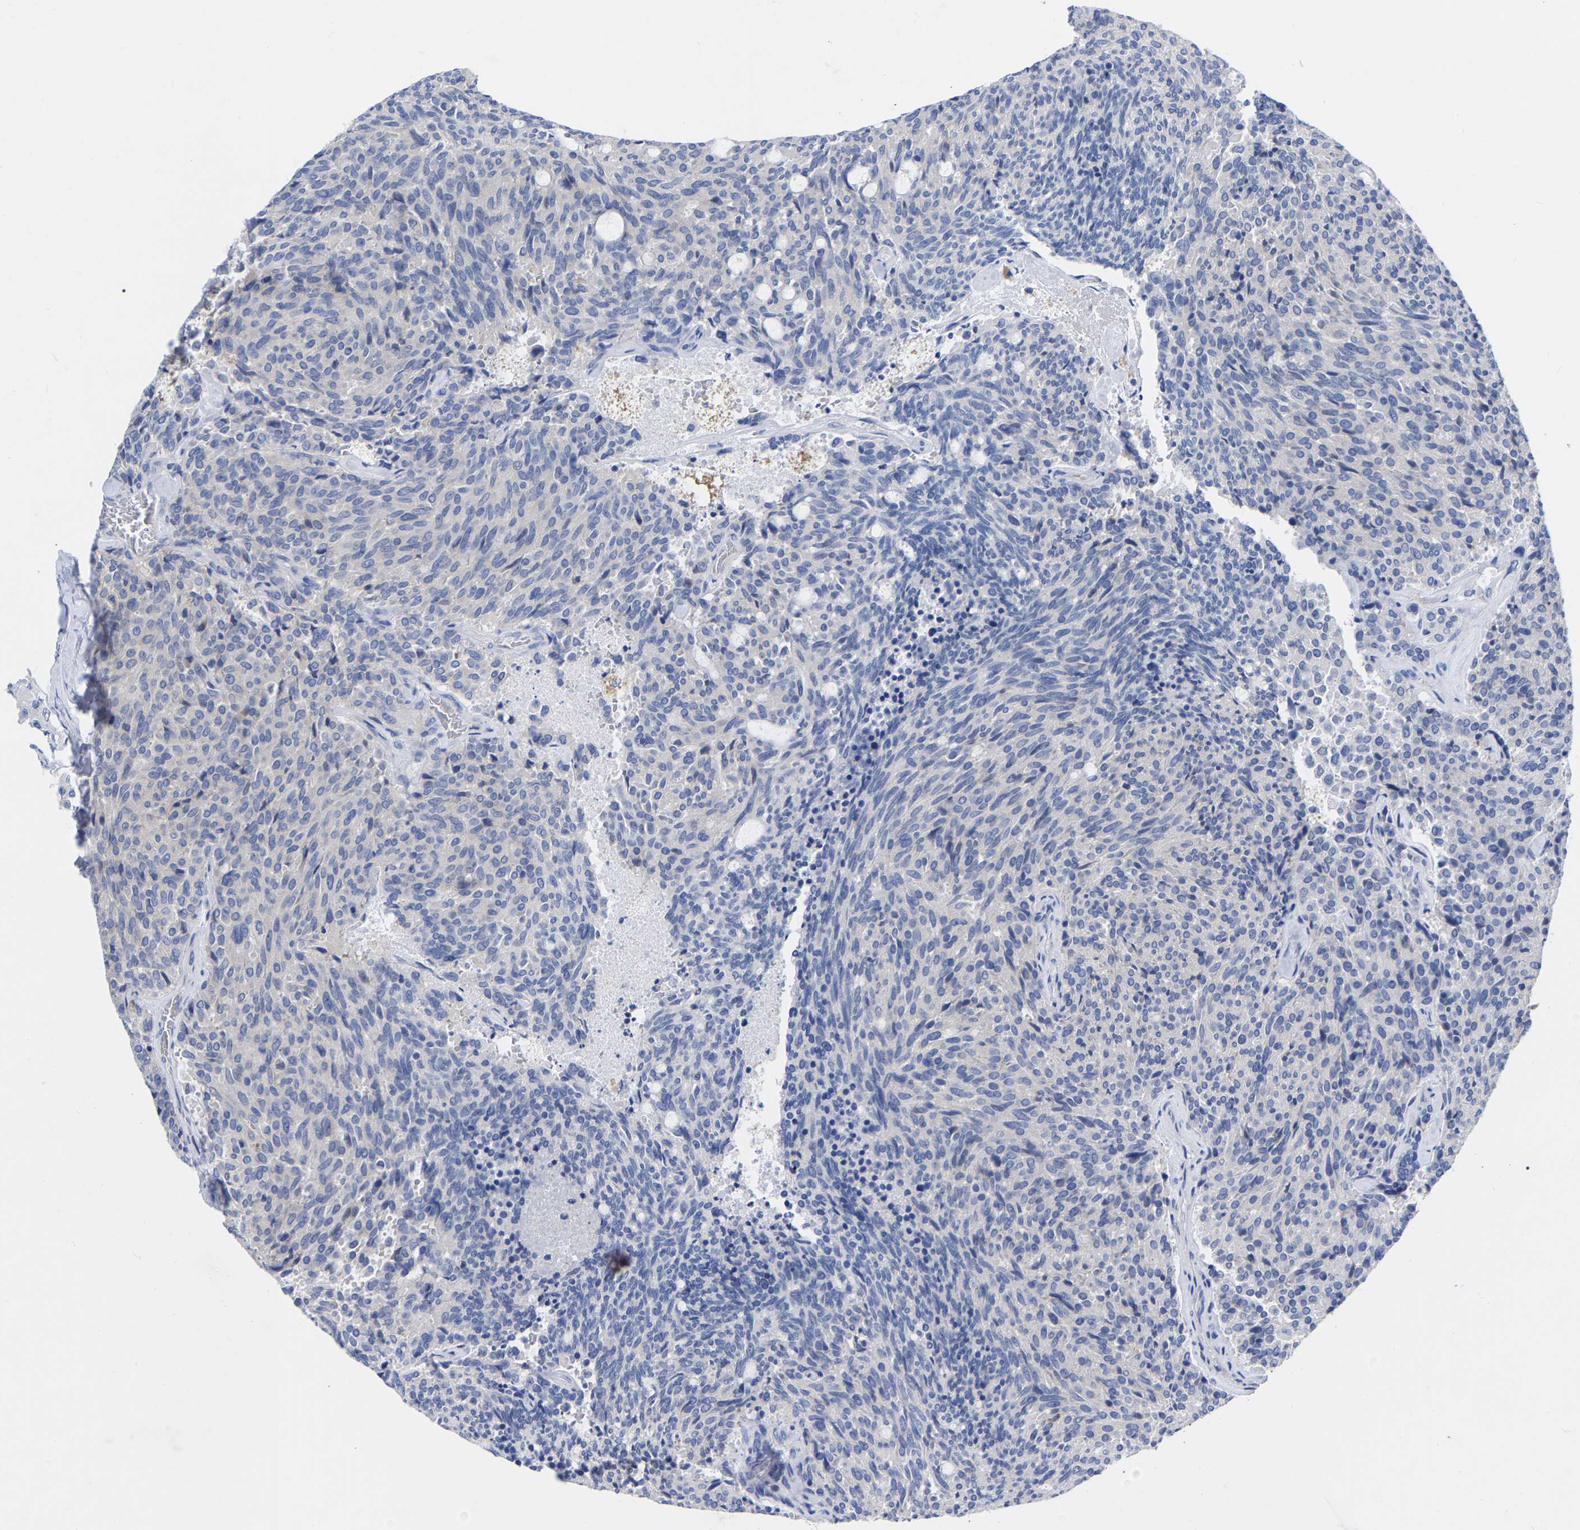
{"staining": {"intensity": "negative", "quantity": "none", "location": "none"}, "tissue": "carcinoid", "cell_type": "Tumor cells", "image_type": "cancer", "snomed": [{"axis": "morphology", "description": "Carcinoid, malignant, NOS"}, {"axis": "topography", "description": "Pancreas"}], "caption": "This image is of carcinoid (malignant) stained with immunohistochemistry to label a protein in brown with the nuclei are counter-stained blue. There is no staining in tumor cells.", "gene": "PTPN7", "patient": {"sex": "female", "age": 54}}